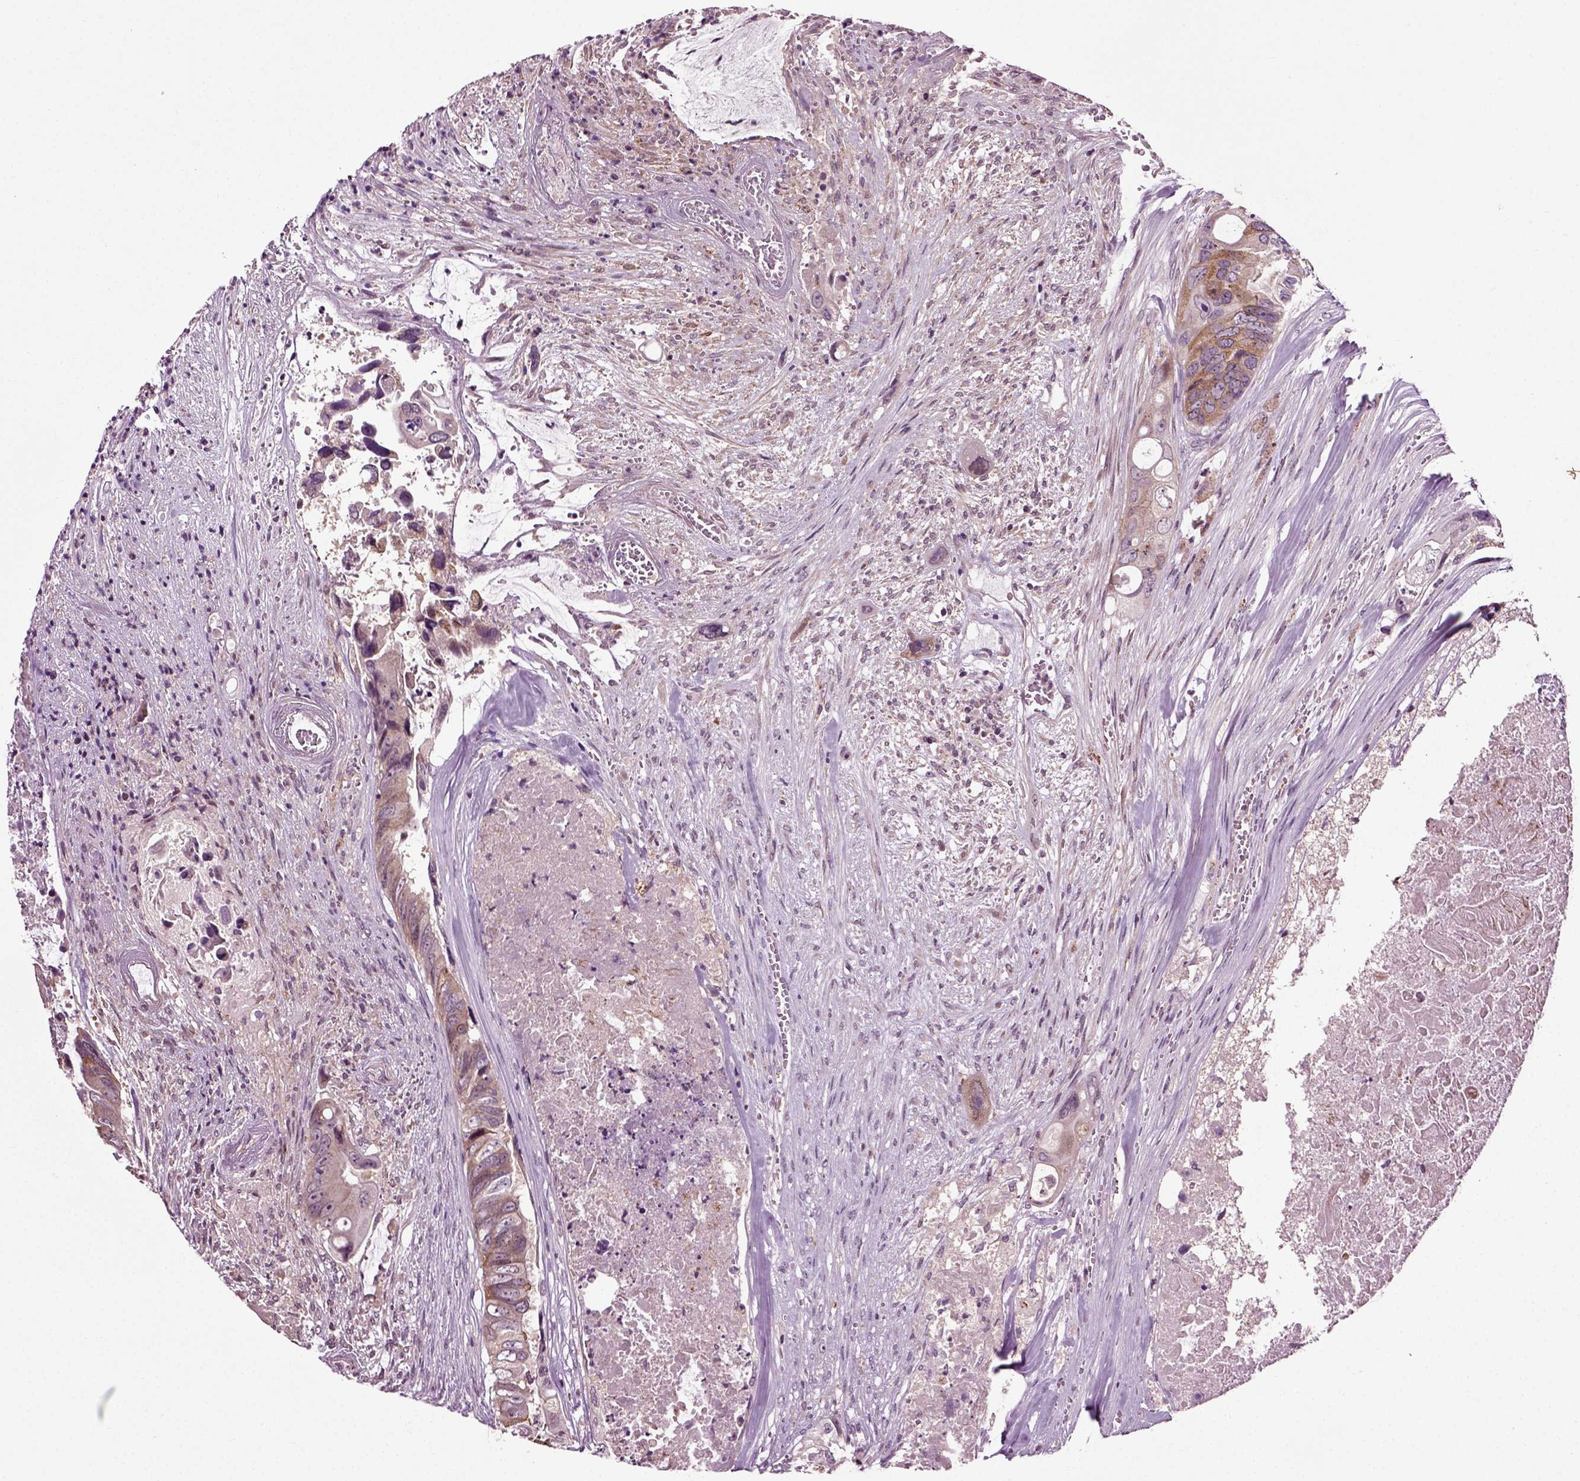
{"staining": {"intensity": "weak", "quantity": "25%-75%", "location": "cytoplasmic/membranous"}, "tissue": "colorectal cancer", "cell_type": "Tumor cells", "image_type": "cancer", "snomed": [{"axis": "morphology", "description": "Adenocarcinoma, NOS"}, {"axis": "topography", "description": "Rectum"}], "caption": "Immunohistochemical staining of human colorectal cancer exhibits low levels of weak cytoplasmic/membranous protein staining in about 25%-75% of tumor cells. (DAB = brown stain, brightfield microscopy at high magnification).", "gene": "KNSTRN", "patient": {"sex": "male", "age": 63}}